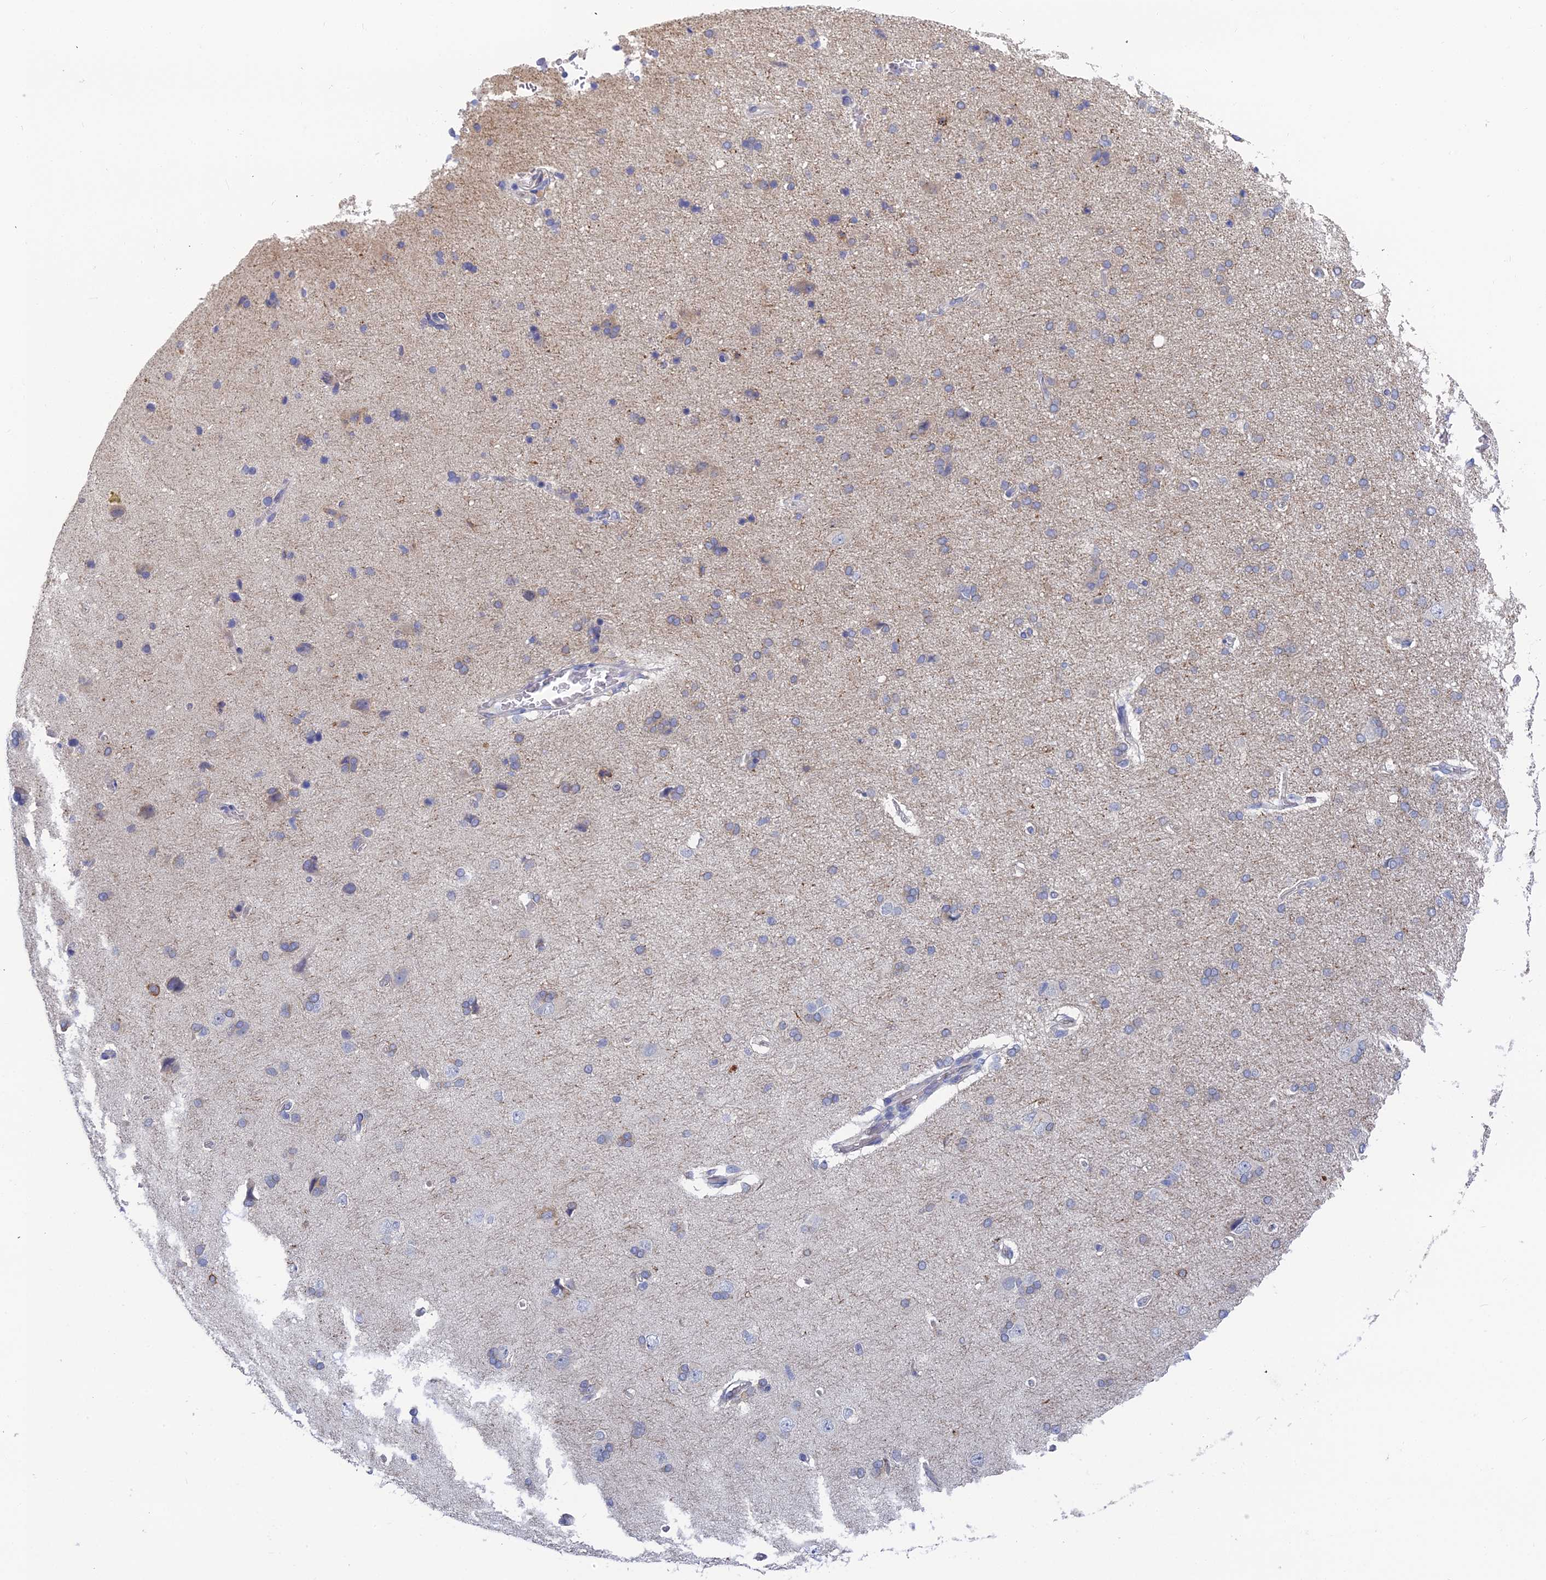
{"staining": {"intensity": "negative", "quantity": "none", "location": "none"}, "tissue": "cerebral cortex", "cell_type": "Endothelial cells", "image_type": "normal", "snomed": [{"axis": "morphology", "description": "Normal tissue, NOS"}, {"axis": "topography", "description": "Cerebral cortex"}], "caption": "Immunohistochemistry (IHC) histopathology image of normal cerebral cortex stained for a protein (brown), which shows no expression in endothelial cells. (DAB immunohistochemistry (IHC) visualized using brightfield microscopy, high magnification).", "gene": "RDX", "patient": {"sex": "male", "age": 62}}